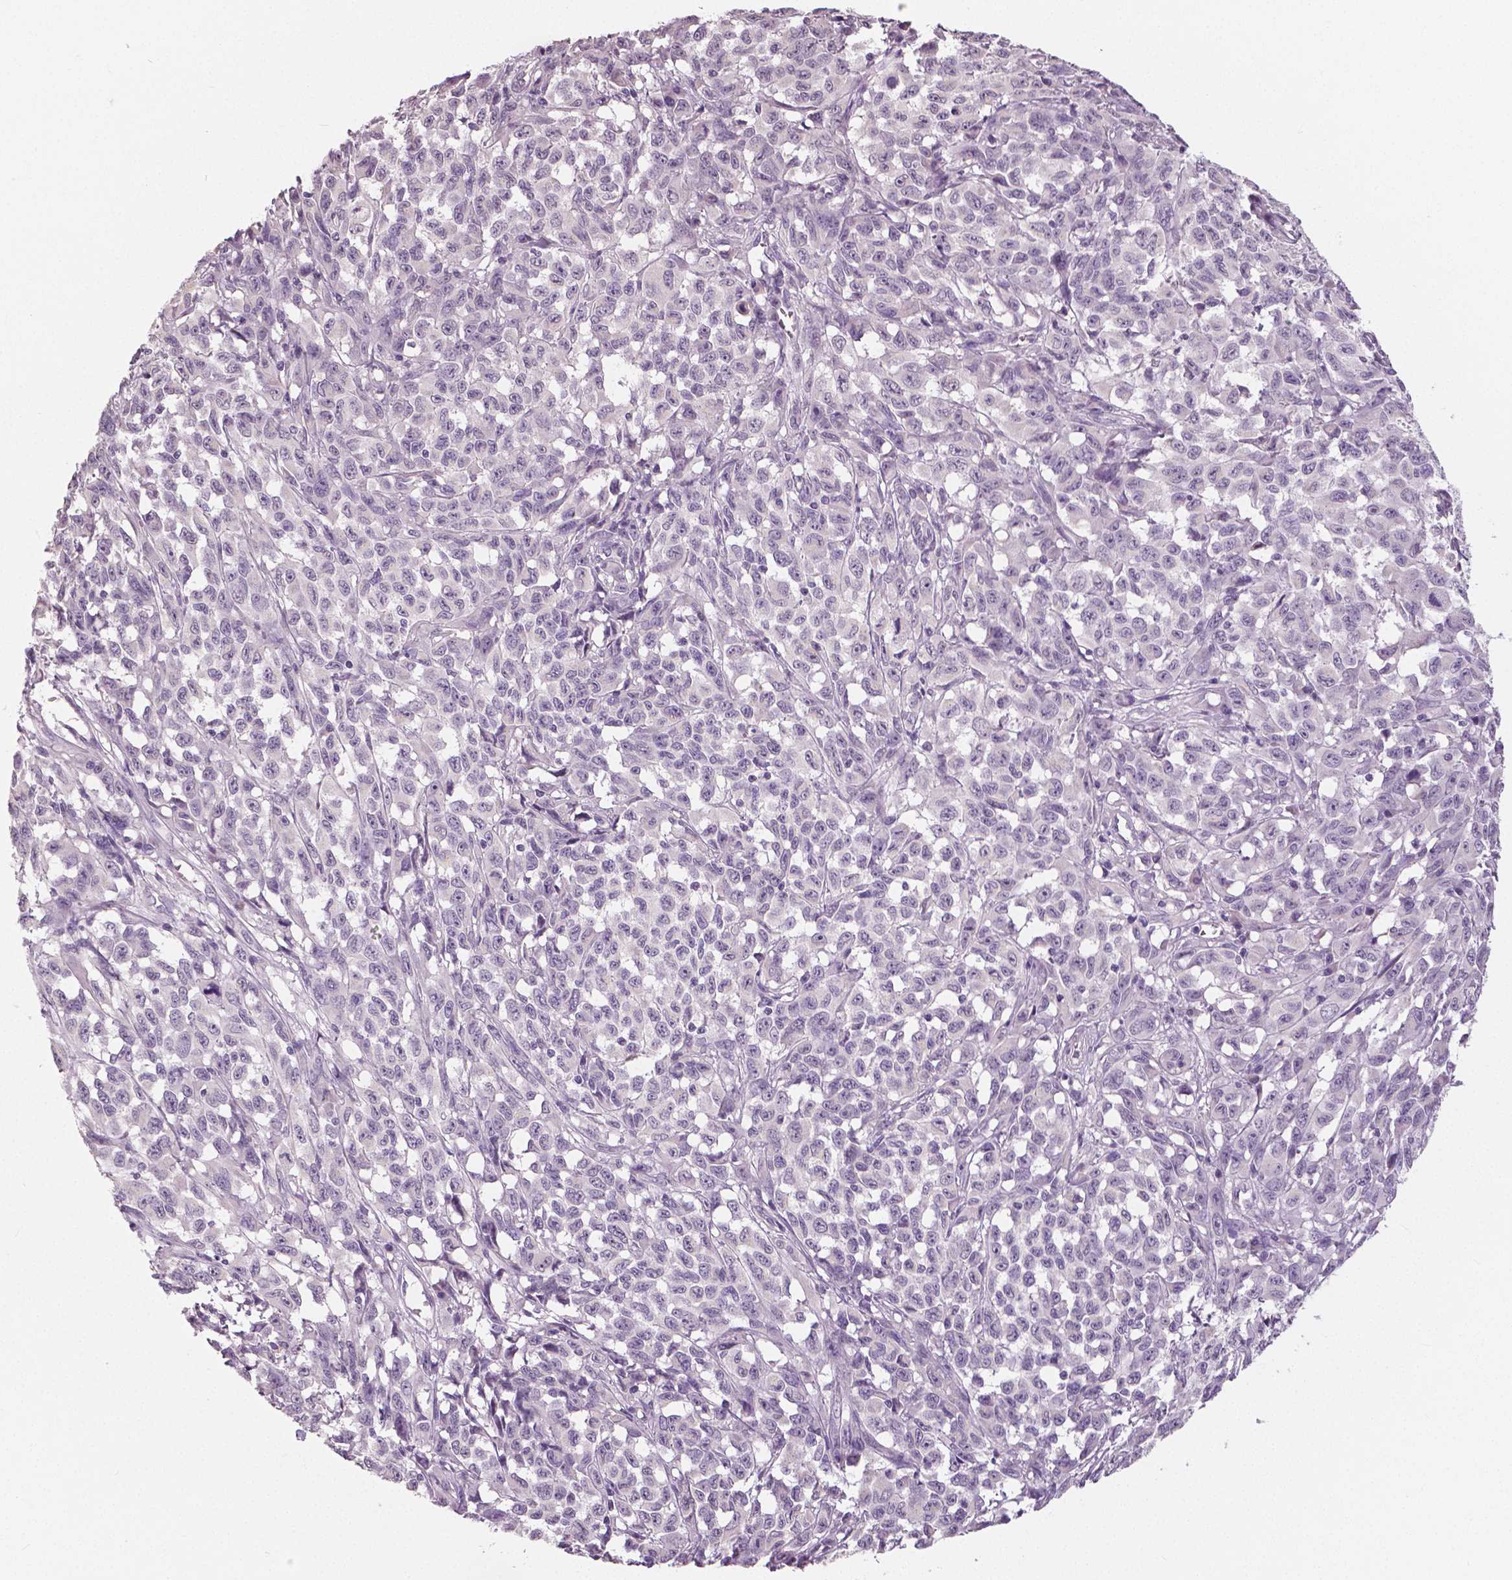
{"staining": {"intensity": "negative", "quantity": "none", "location": "none"}, "tissue": "melanoma", "cell_type": "Tumor cells", "image_type": "cancer", "snomed": [{"axis": "morphology", "description": "Malignant melanoma, NOS"}, {"axis": "topography", "description": "Vulva, labia, clitoris and Bartholin´s gland, NO"}], "caption": "Immunohistochemical staining of human malignant melanoma shows no significant expression in tumor cells. (Brightfield microscopy of DAB (3,3'-diaminobenzidine) immunohistochemistry at high magnification).", "gene": "NECAB1", "patient": {"sex": "female", "age": 75}}